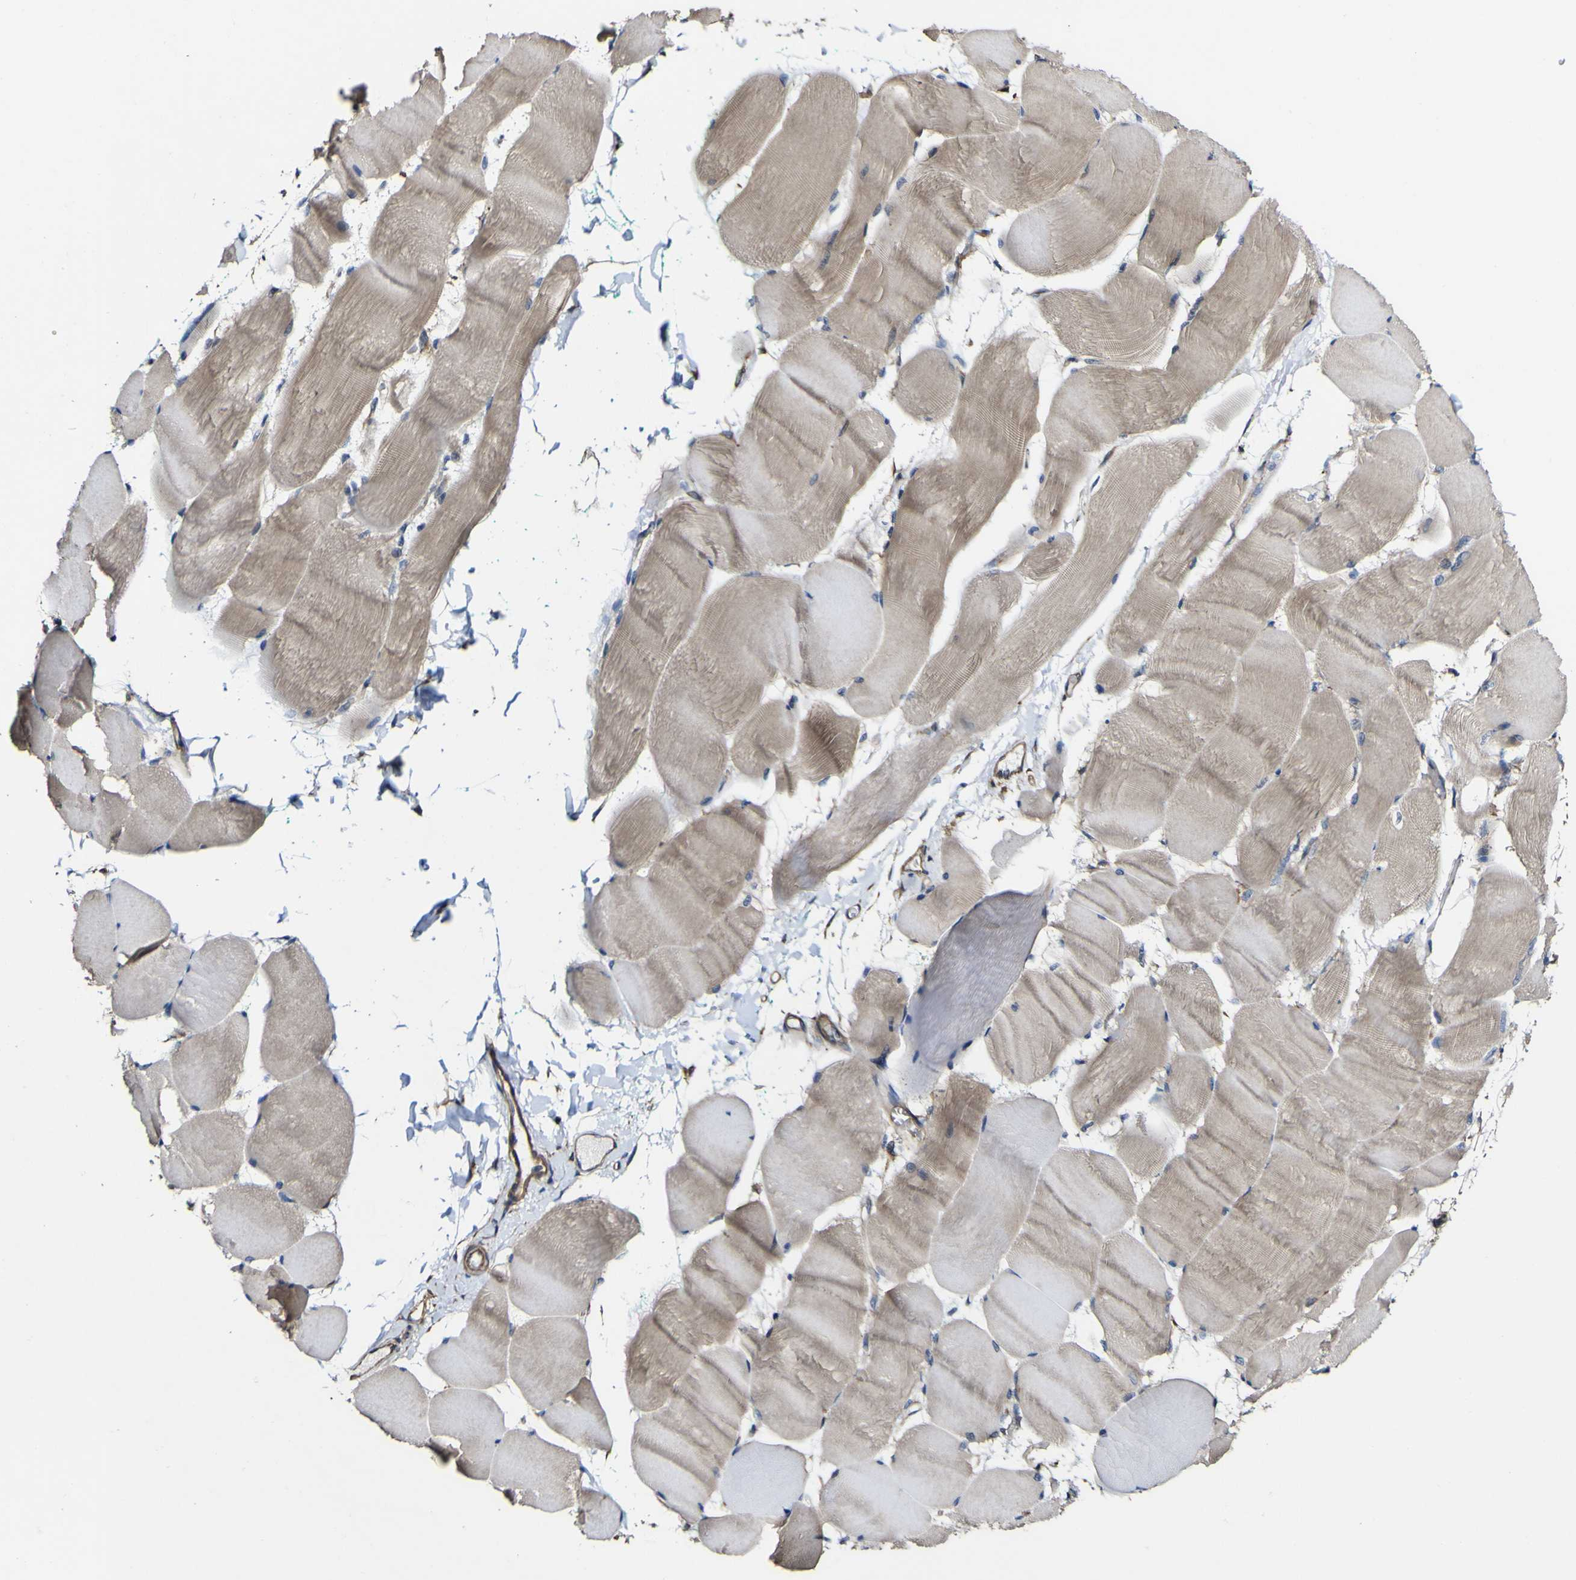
{"staining": {"intensity": "moderate", "quantity": ">75%", "location": "cytoplasmic/membranous"}, "tissue": "skeletal muscle", "cell_type": "Myocytes", "image_type": "normal", "snomed": [{"axis": "morphology", "description": "Normal tissue, NOS"}, {"axis": "morphology", "description": "Squamous cell carcinoma, NOS"}, {"axis": "topography", "description": "Skeletal muscle"}], "caption": "This micrograph displays IHC staining of benign human skeletal muscle, with medium moderate cytoplasmic/membranous positivity in about >75% of myocytes.", "gene": "NAALADL2", "patient": {"sex": "male", "age": 51}}